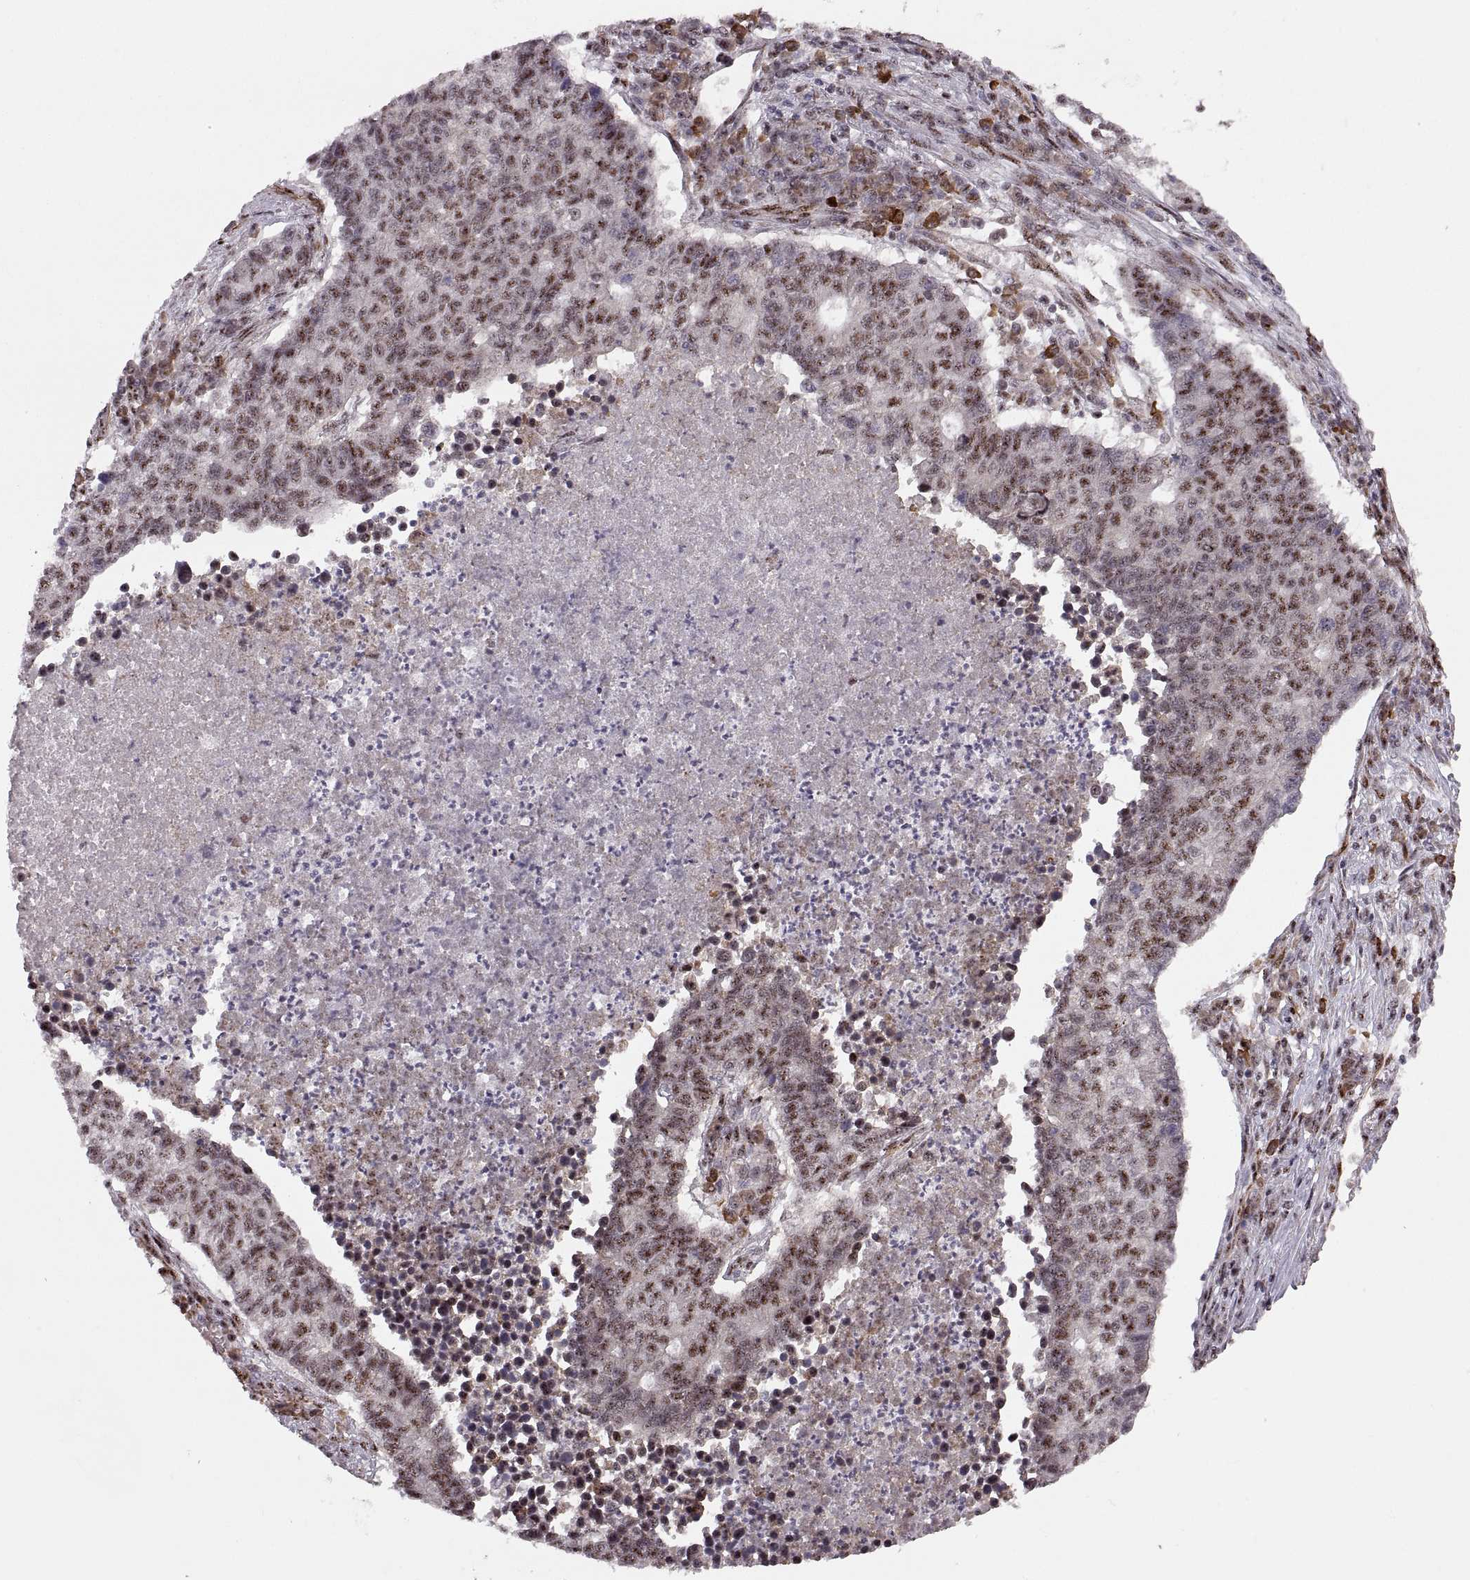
{"staining": {"intensity": "moderate", "quantity": "<25%", "location": "nuclear"}, "tissue": "lung cancer", "cell_type": "Tumor cells", "image_type": "cancer", "snomed": [{"axis": "morphology", "description": "Adenocarcinoma, NOS"}, {"axis": "topography", "description": "Lung"}], "caption": "Immunohistochemical staining of human lung adenocarcinoma displays low levels of moderate nuclear expression in approximately <25% of tumor cells. (DAB (3,3'-diaminobenzidine) IHC, brown staining for protein, blue staining for nuclei).", "gene": "ZCCHC17", "patient": {"sex": "male", "age": 57}}